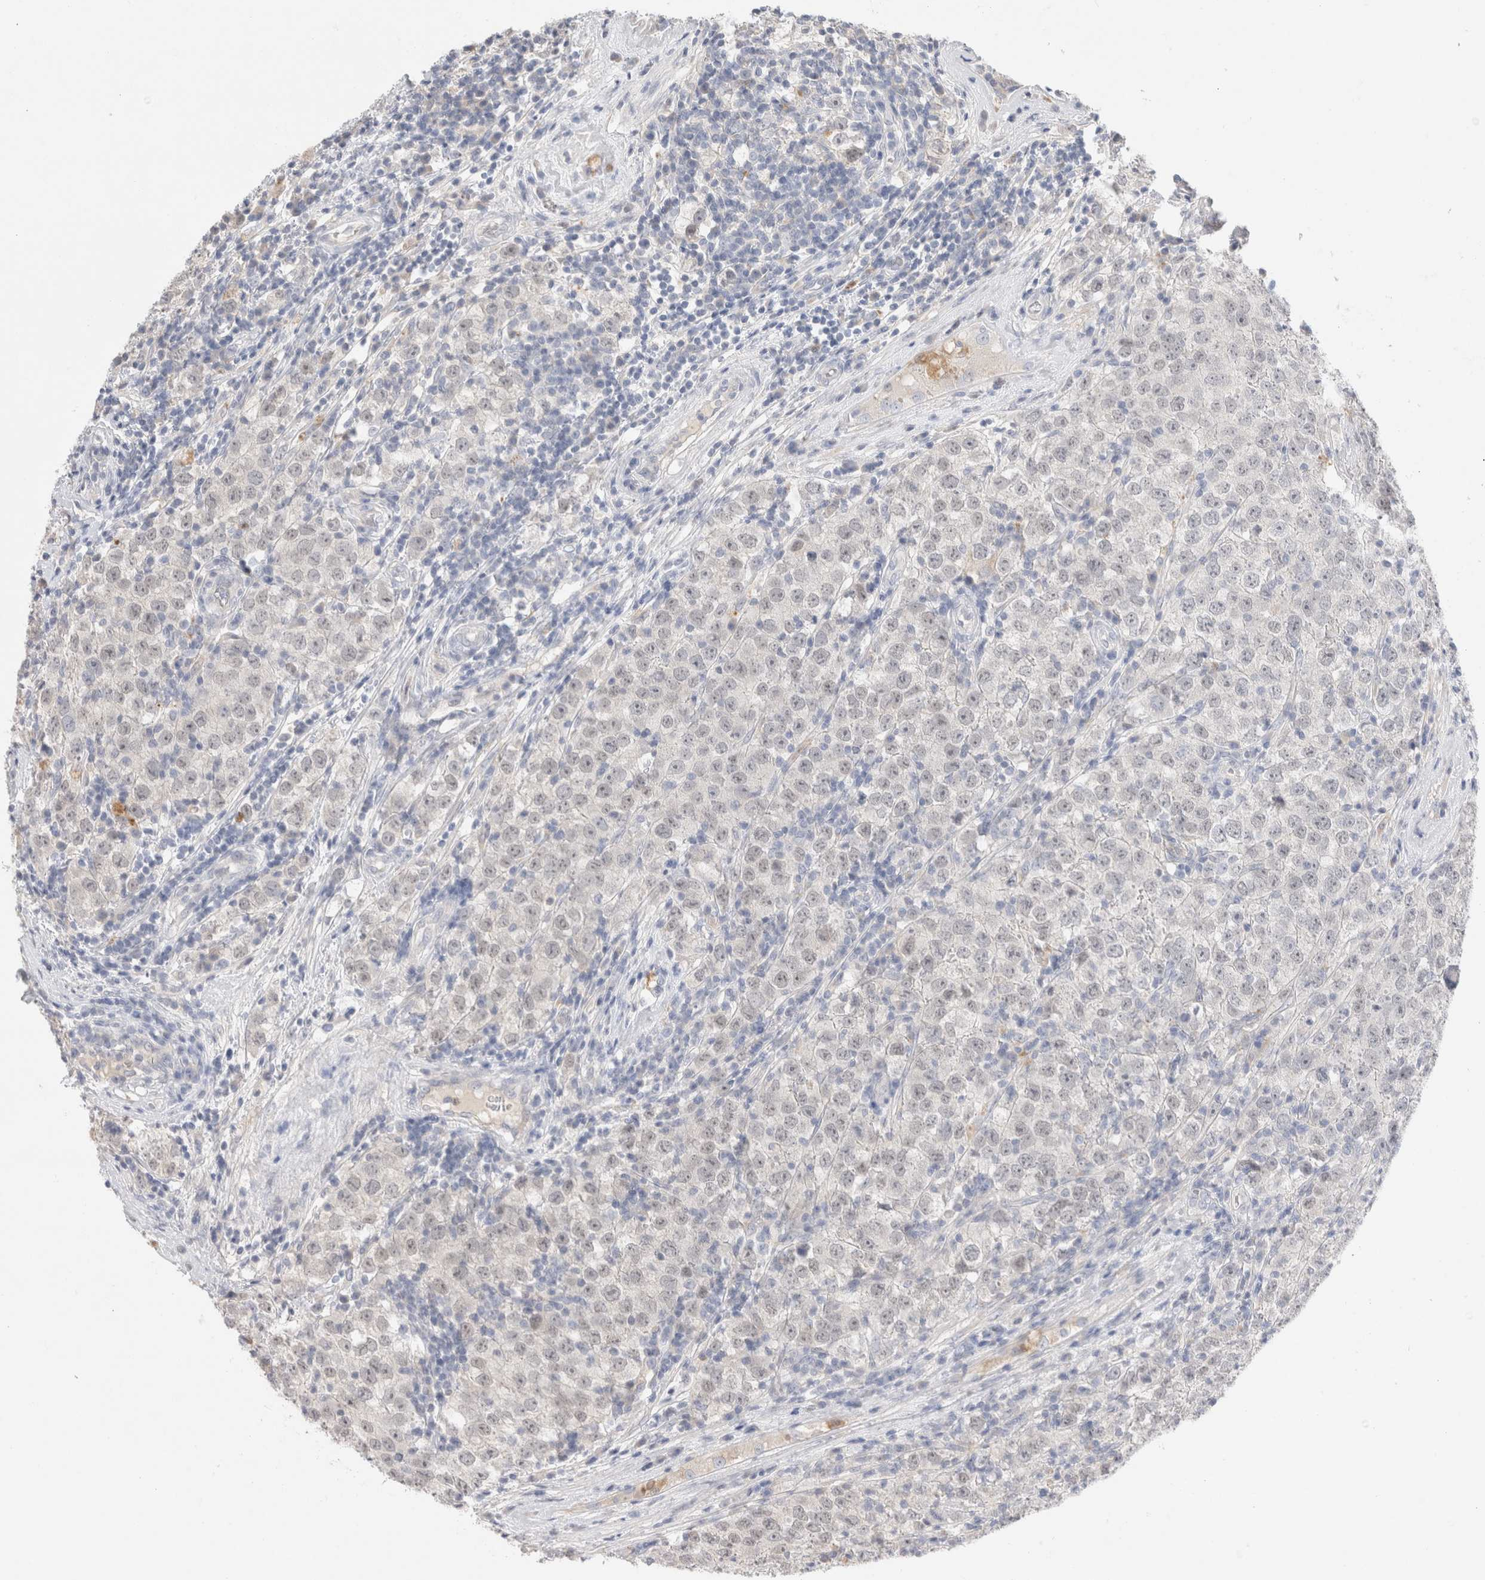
{"staining": {"intensity": "weak", "quantity": "<25%", "location": "nuclear"}, "tissue": "testis cancer", "cell_type": "Tumor cells", "image_type": "cancer", "snomed": [{"axis": "morphology", "description": "Seminoma, NOS"}, {"axis": "morphology", "description": "Carcinoma, Embryonal, NOS"}, {"axis": "topography", "description": "Testis"}], "caption": "Protein analysis of testis cancer displays no significant staining in tumor cells.", "gene": "HPGDS", "patient": {"sex": "male", "age": 28}}